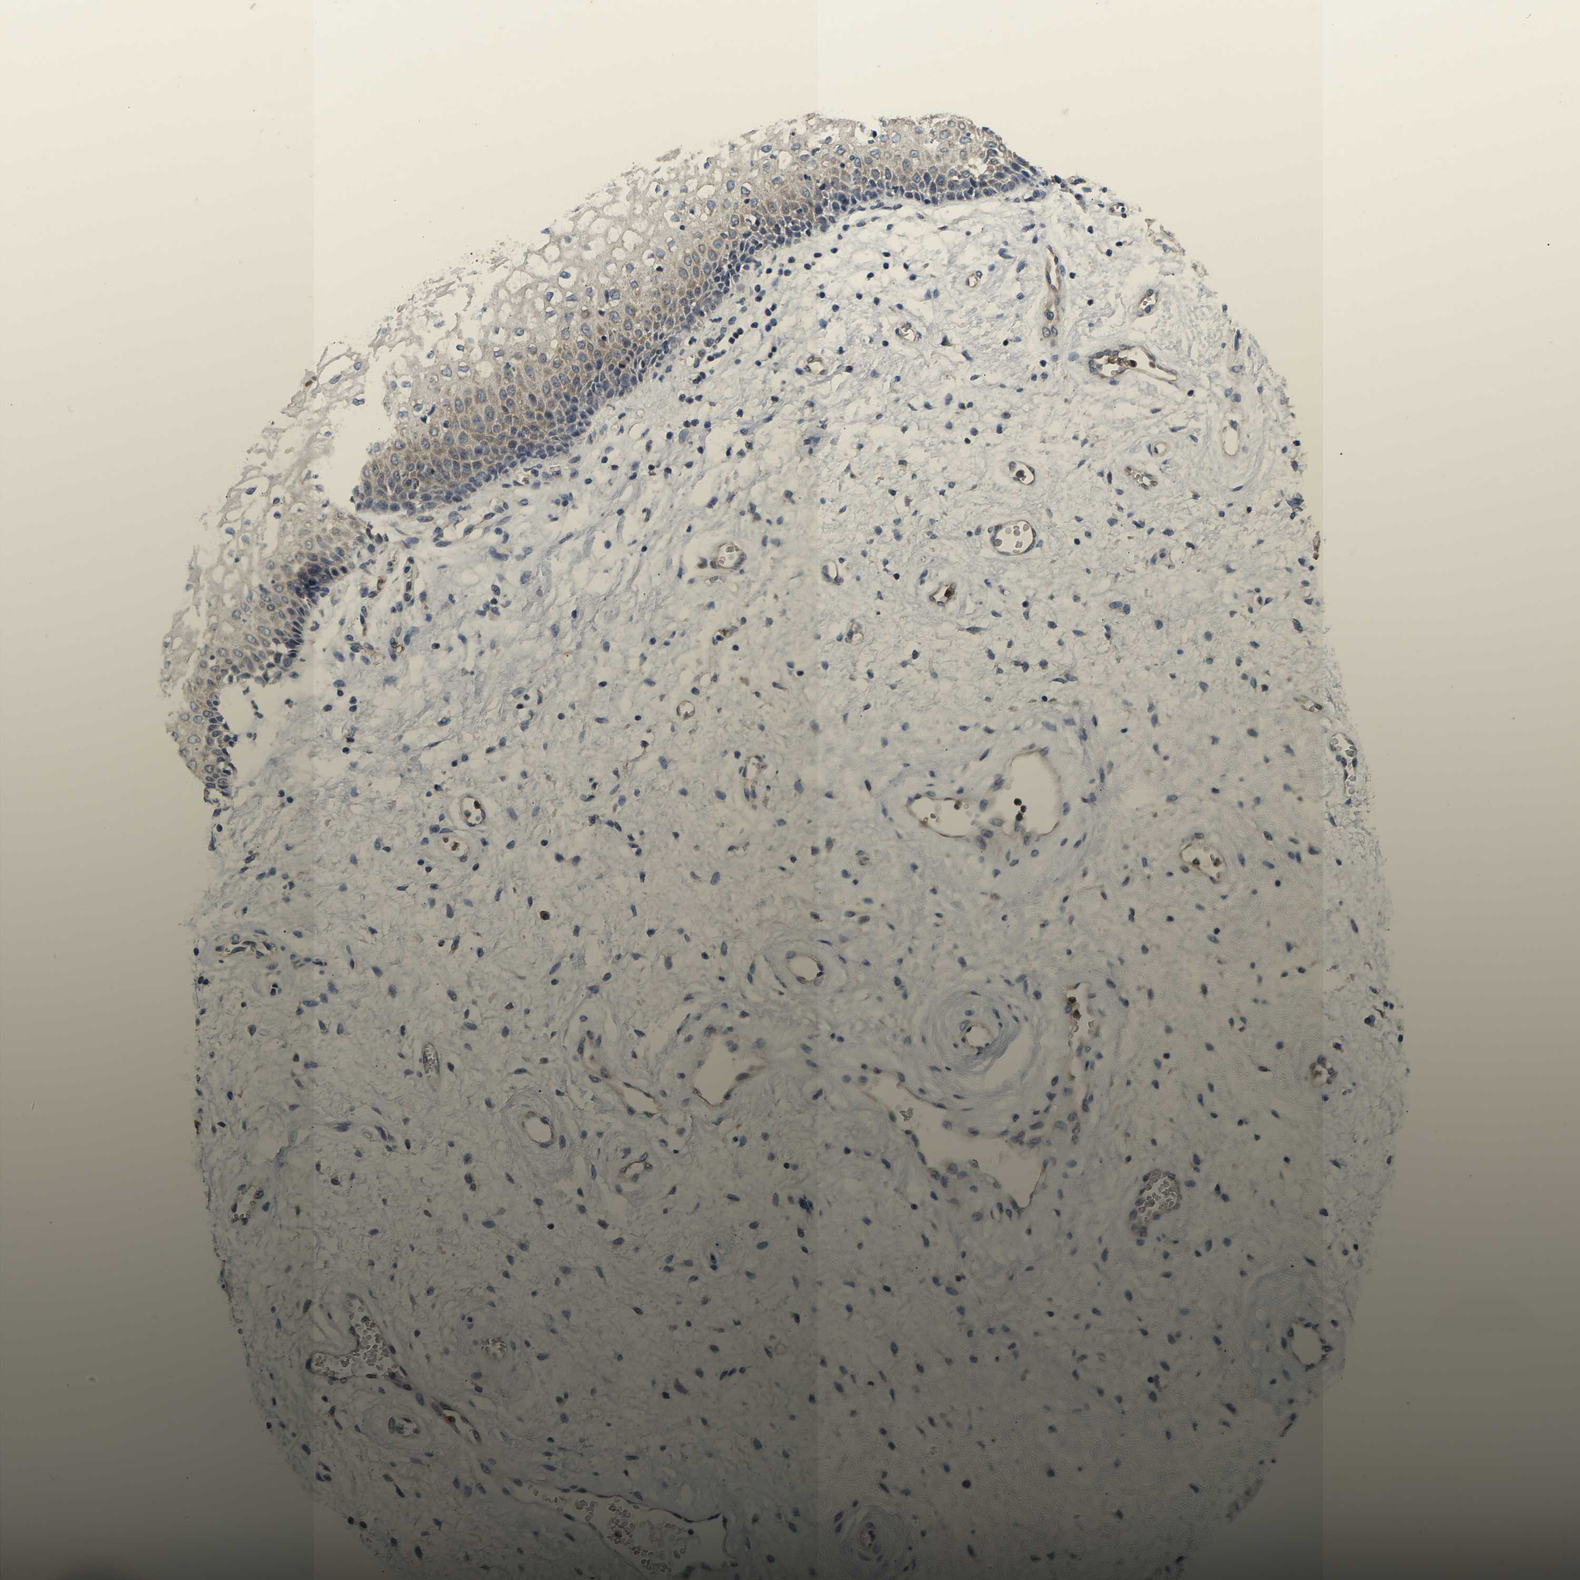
{"staining": {"intensity": "weak", "quantity": "<25%", "location": "cytoplasmic/membranous"}, "tissue": "vagina", "cell_type": "Squamous epithelial cells", "image_type": "normal", "snomed": [{"axis": "morphology", "description": "Normal tissue, NOS"}, {"axis": "topography", "description": "Vagina"}], "caption": "DAB (3,3'-diaminobenzidine) immunohistochemical staining of unremarkable human vagina reveals no significant expression in squamous epithelial cells. (DAB IHC visualized using brightfield microscopy, high magnification).", "gene": "AIMP2", "patient": {"sex": "female", "age": 34}}